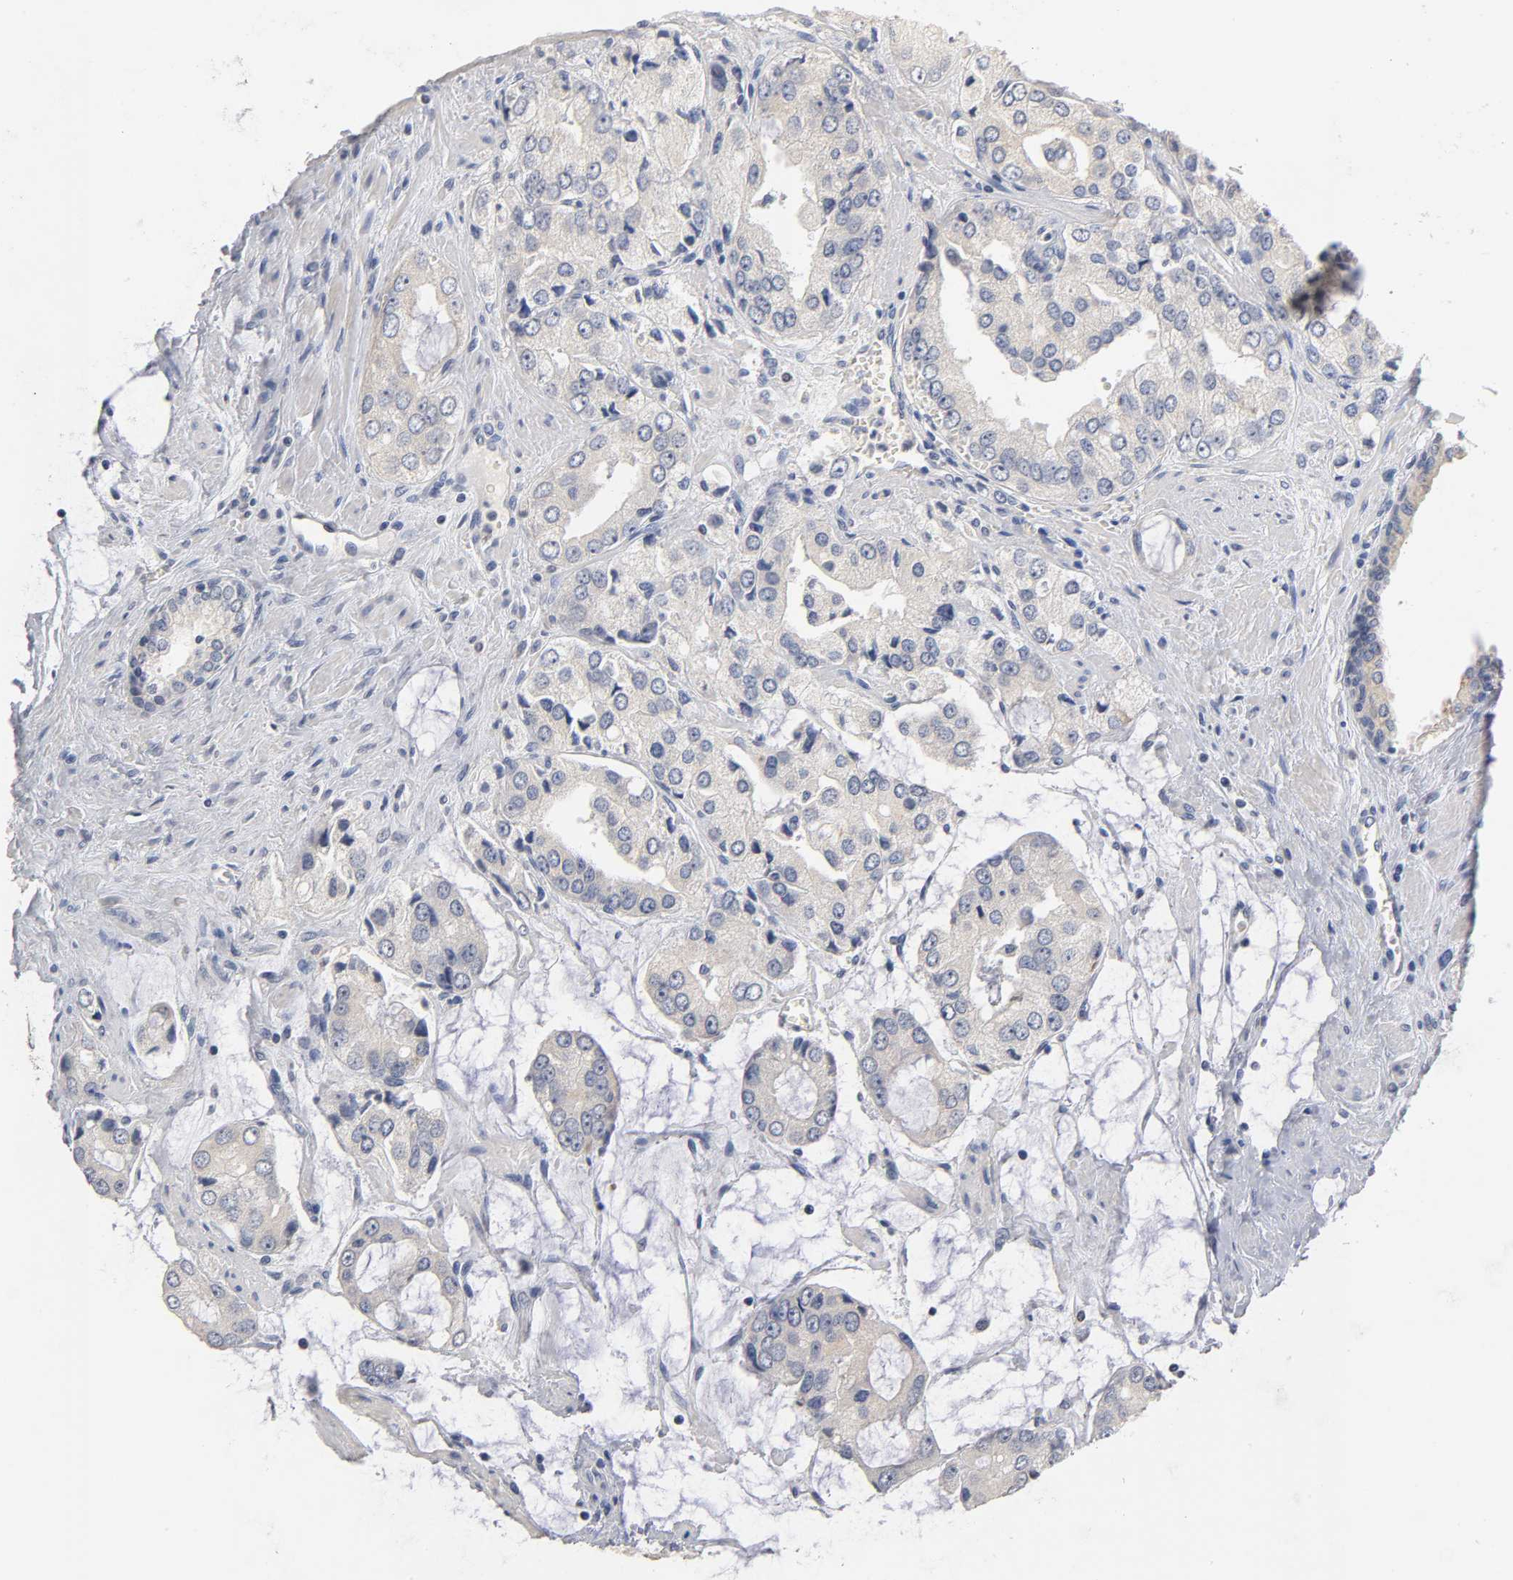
{"staining": {"intensity": "negative", "quantity": "none", "location": "none"}, "tissue": "prostate cancer", "cell_type": "Tumor cells", "image_type": "cancer", "snomed": [{"axis": "morphology", "description": "Adenocarcinoma, High grade"}, {"axis": "topography", "description": "Prostate"}], "caption": "DAB immunohistochemical staining of adenocarcinoma (high-grade) (prostate) reveals no significant positivity in tumor cells. (DAB (3,3'-diaminobenzidine) immunohistochemistry with hematoxylin counter stain).", "gene": "OVOL1", "patient": {"sex": "male", "age": 67}}